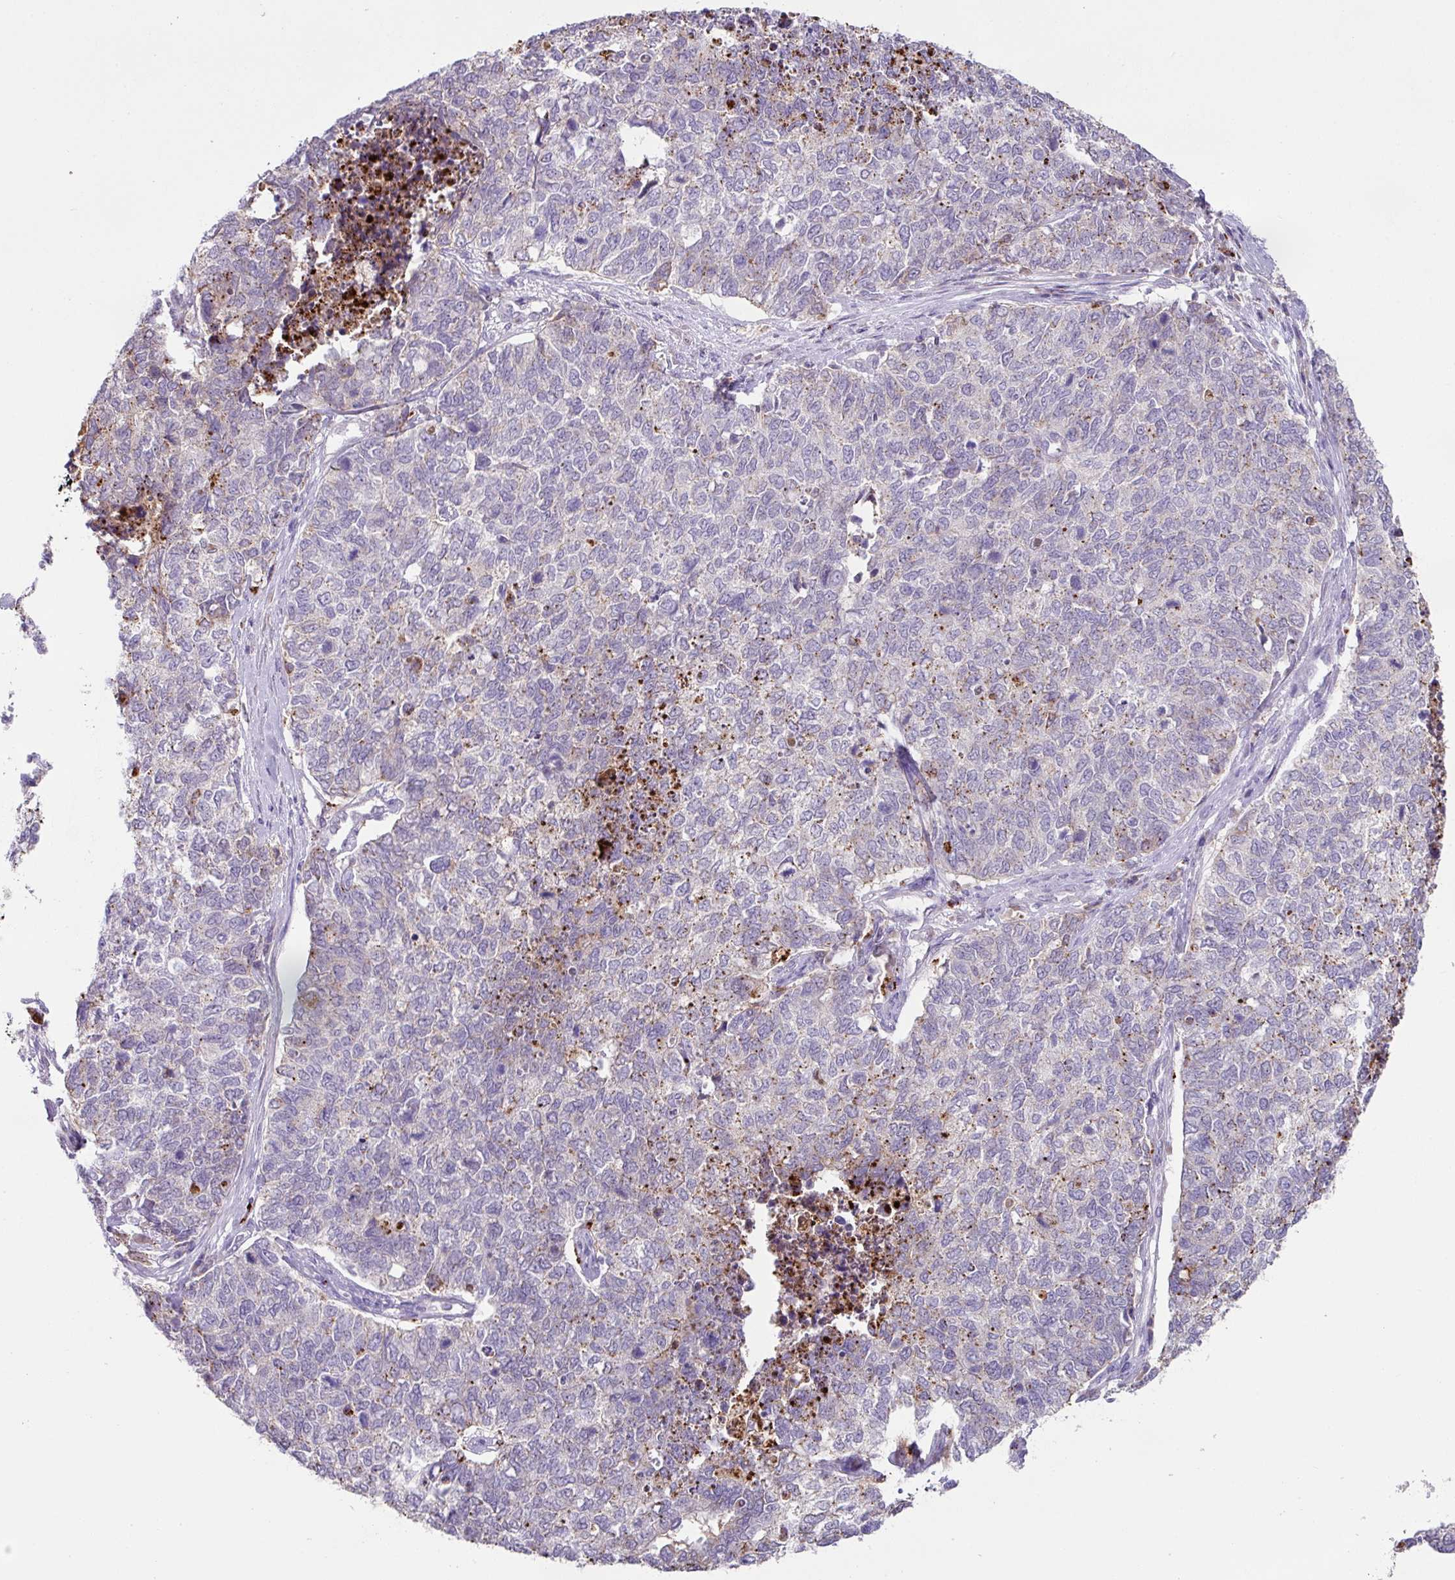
{"staining": {"intensity": "weak", "quantity": "<25%", "location": "cytoplasmic/membranous"}, "tissue": "cervical cancer", "cell_type": "Tumor cells", "image_type": "cancer", "snomed": [{"axis": "morphology", "description": "Squamous cell carcinoma, NOS"}, {"axis": "topography", "description": "Cervix"}], "caption": "The immunohistochemistry photomicrograph has no significant positivity in tumor cells of cervical cancer (squamous cell carcinoma) tissue. (Stains: DAB (3,3'-diaminobenzidine) immunohistochemistry (IHC) with hematoxylin counter stain, Microscopy: brightfield microscopy at high magnification).", "gene": "PLEKHH3", "patient": {"sex": "female", "age": 63}}